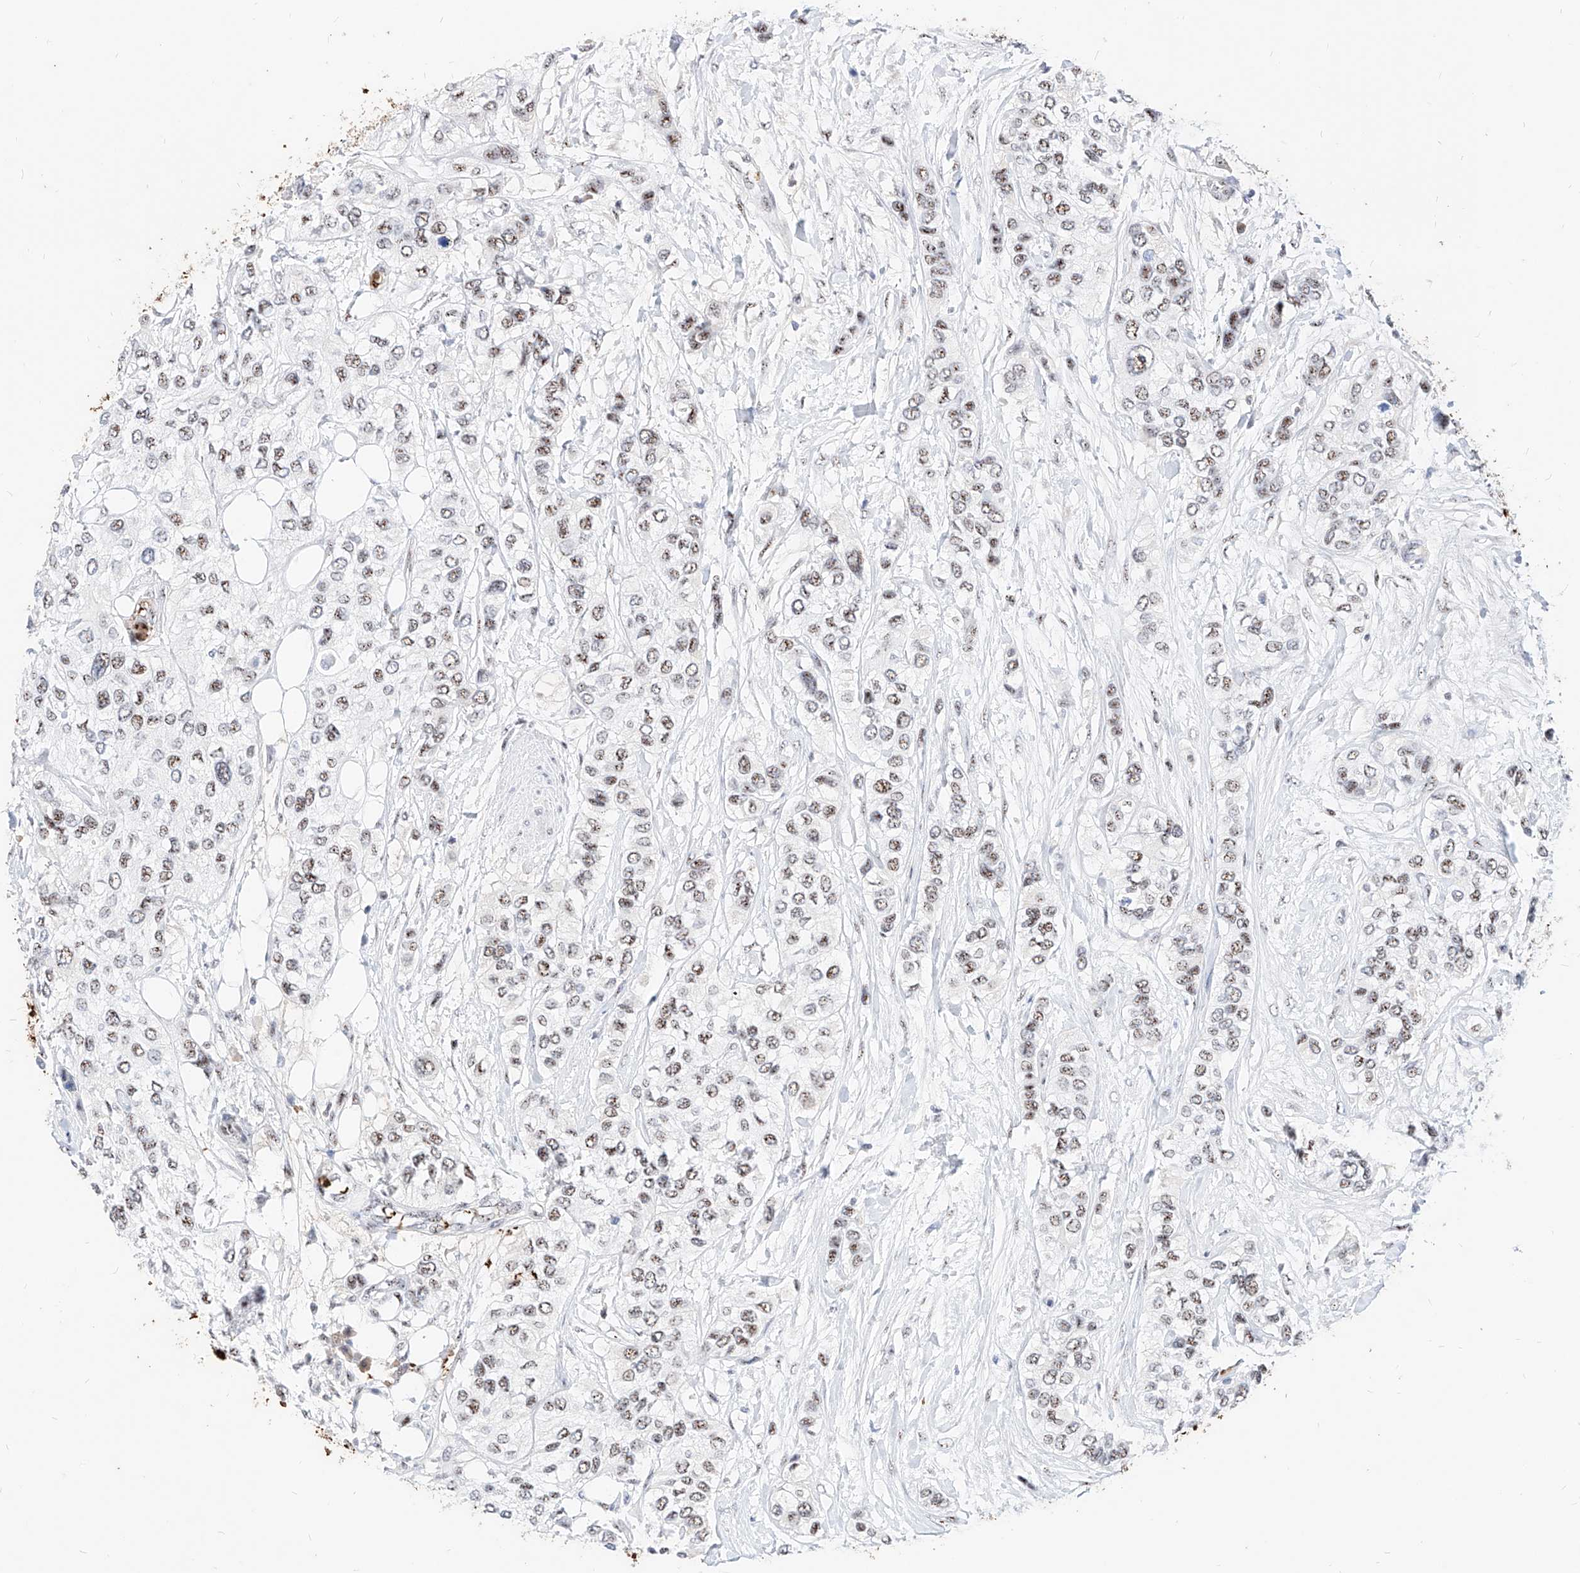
{"staining": {"intensity": "moderate", "quantity": ">75%", "location": "nuclear"}, "tissue": "urothelial cancer", "cell_type": "Tumor cells", "image_type": "cancer", "snomed": [{"axis": "morphology", "description": "Urothelial carcinoma, High grade"}, {"axis": "topography", "description": "Urinary bladder"}], "caption": "Immunohistochemistry of urothelial cancer reveals medium levels of moderate nuclear expression in approximately >75% of tumor cells.", "gene": "ZFP42", "patient": {"sex": "female", "age": 56}}